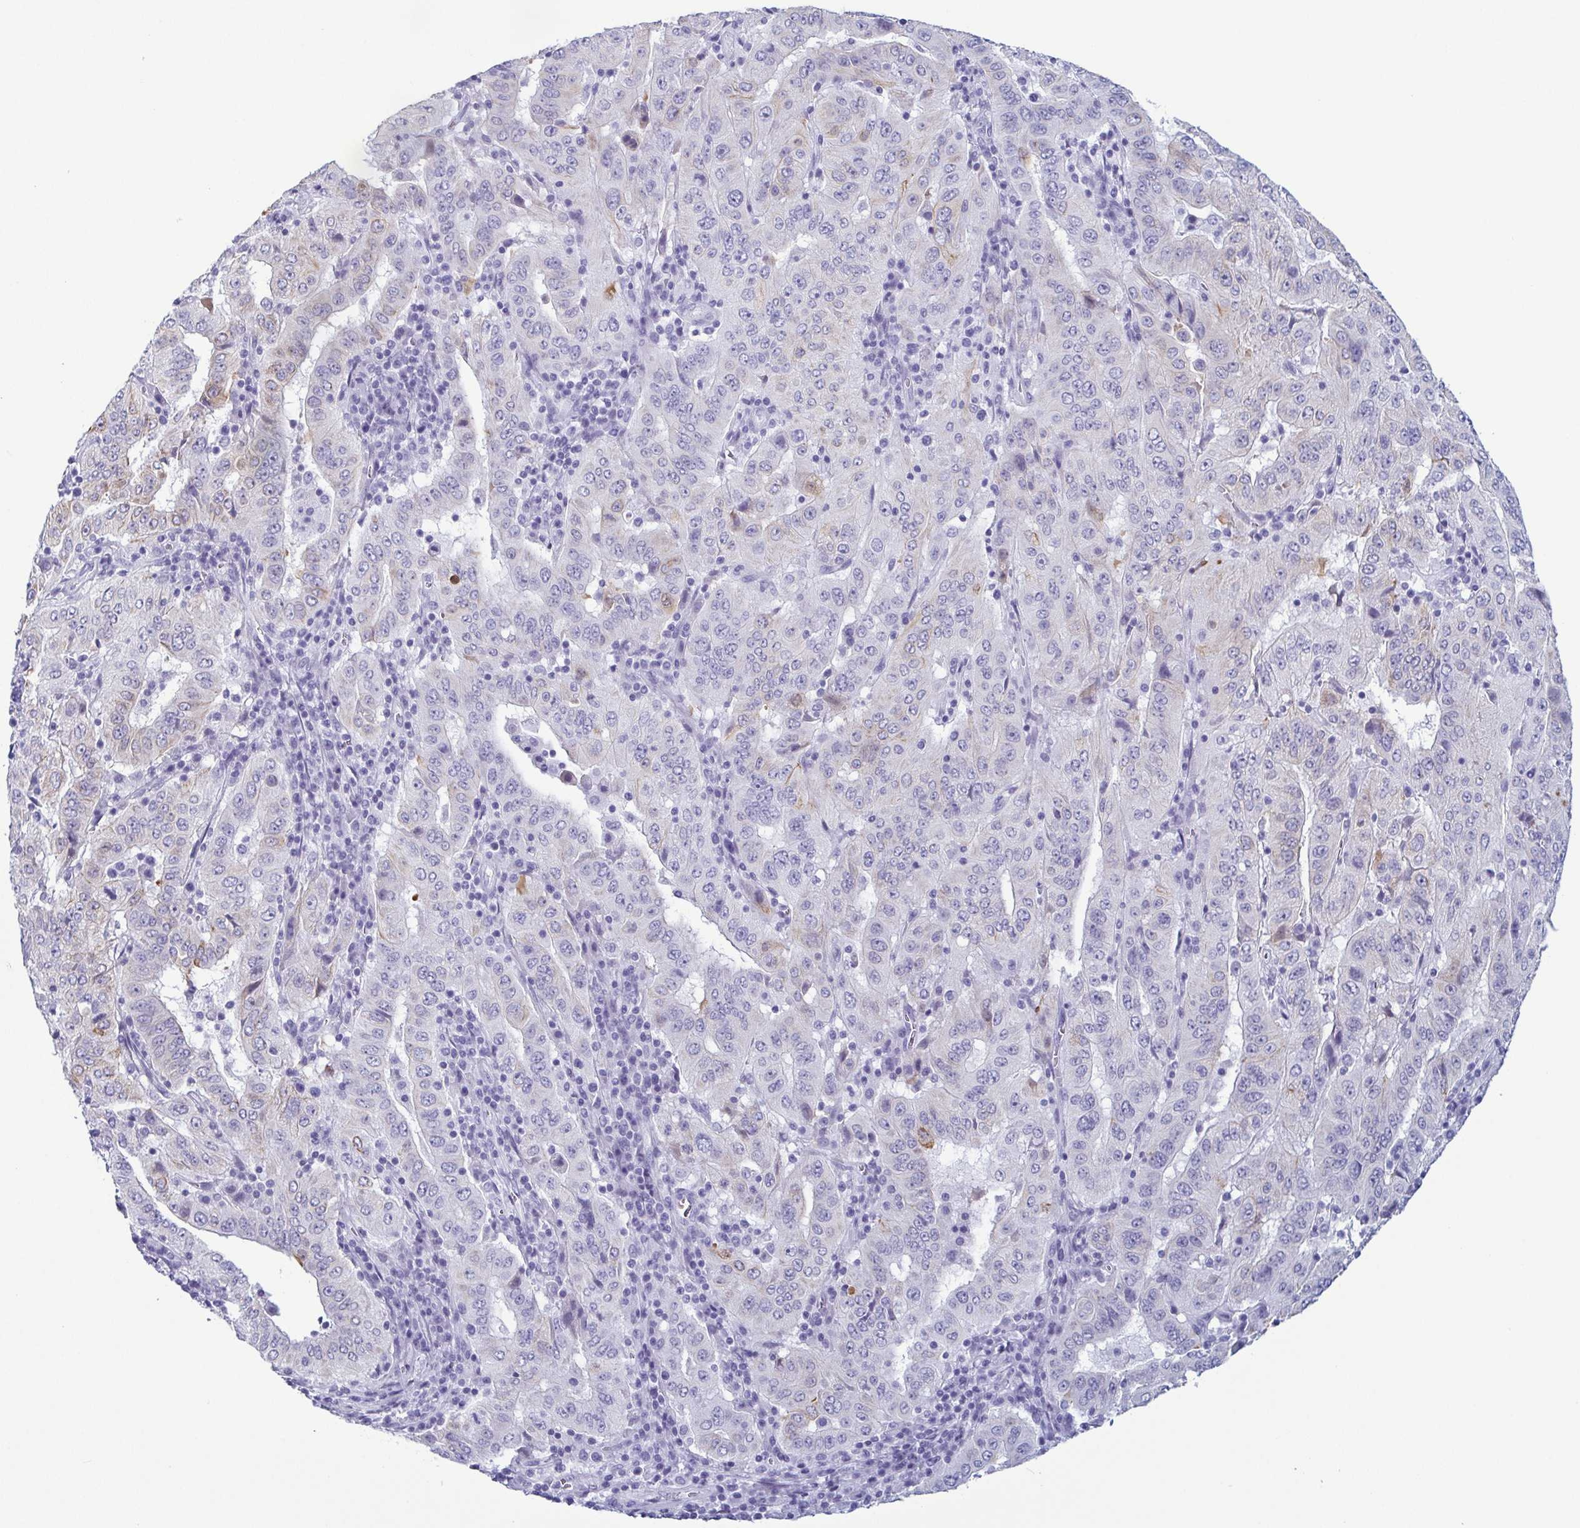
{"staining": {"intensity": "negative", "quantity": "none", "location": "none"}, "tissue": "pancreatic cancer", "cell_type": "Tumor cells", "image_type": "cancer", "snomed": [{"axis": "morphology", "description": "Adenocarcinoma, NOS"}, {"axis": "topography", "description": "Pancreas"}], "caption": "A histopathology image of adenocarcinoma (pancreatic) stained for a protein shows no brown staining in tumor cells.", "gene": "KRT10", "patient": {"sex": "male", "age": 63}}